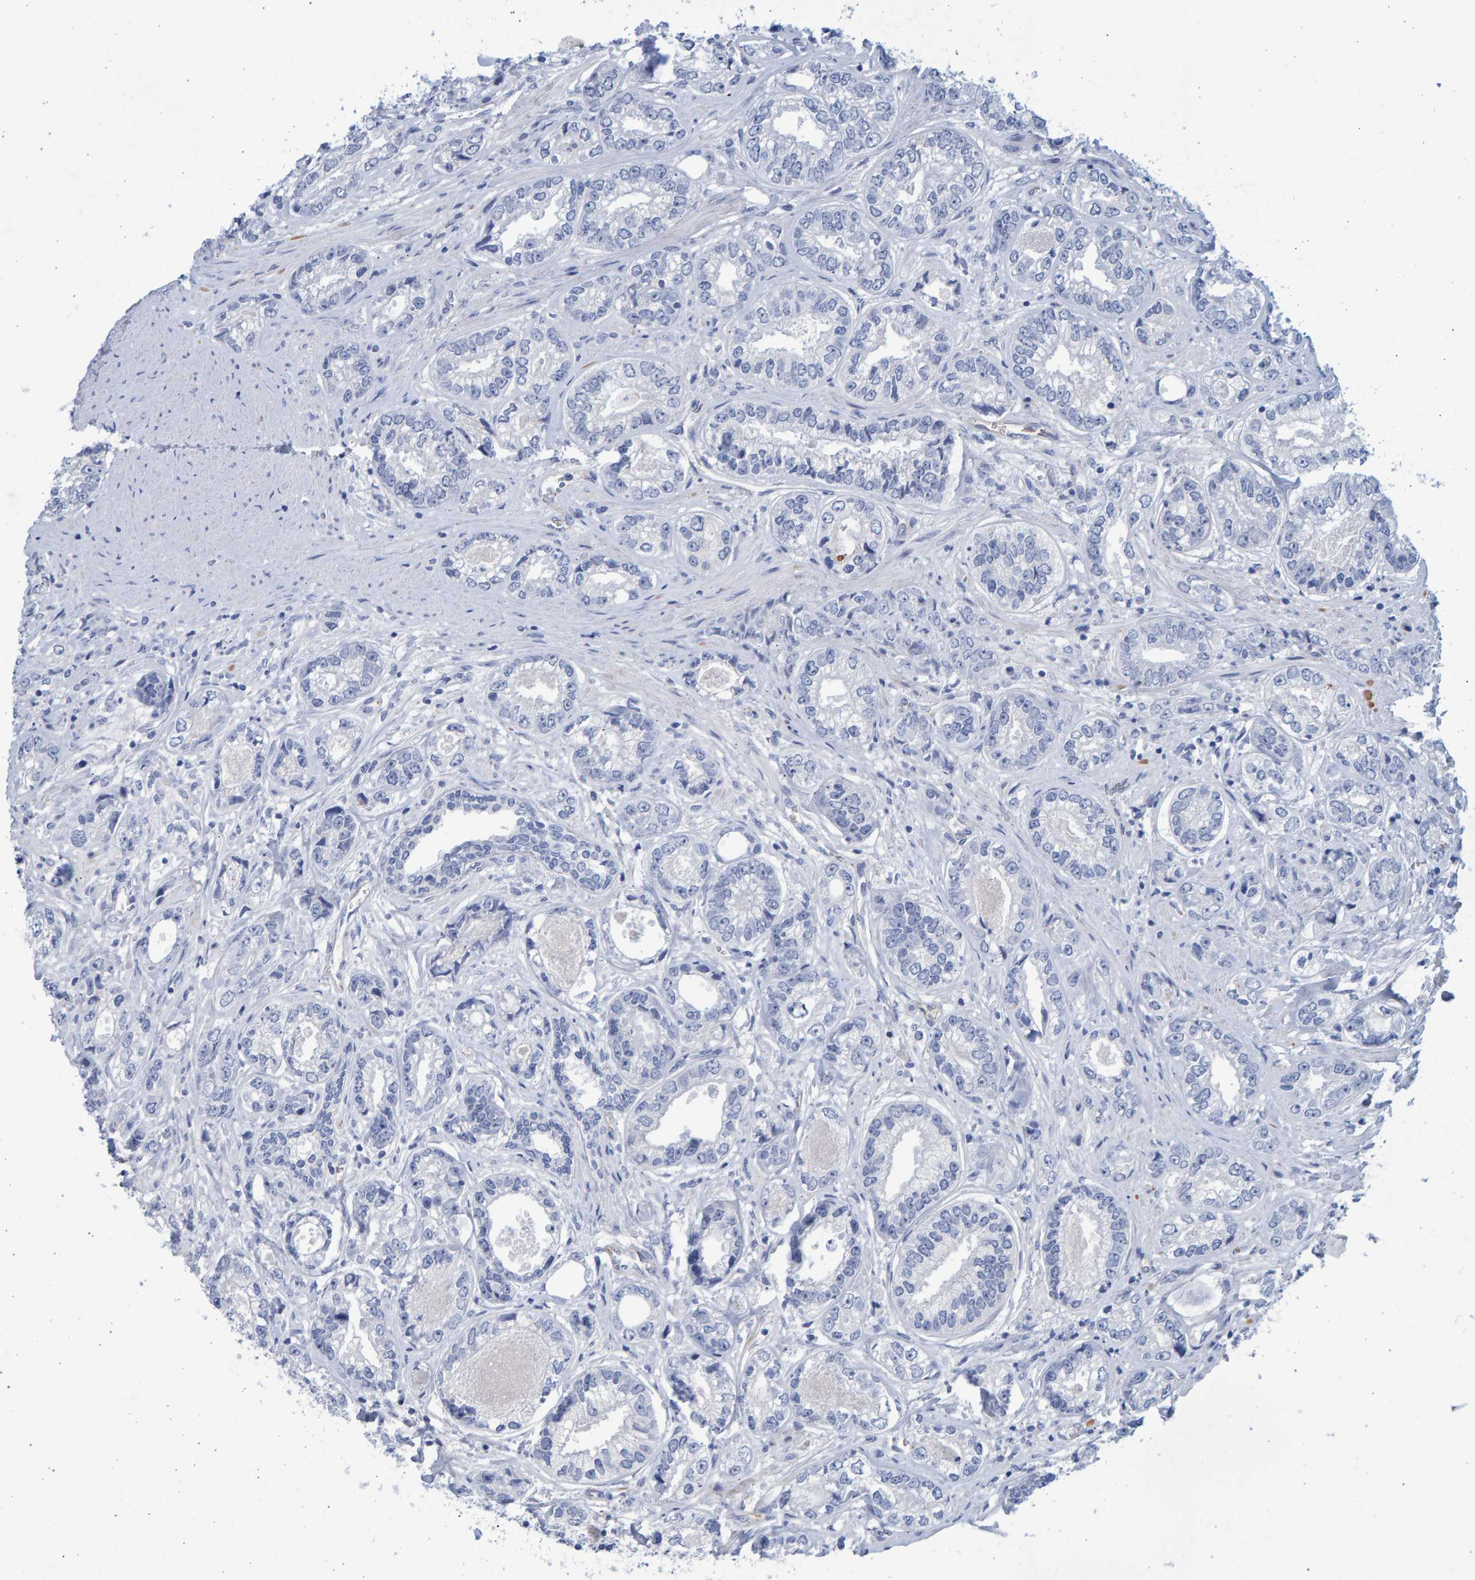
{"staining": {"intensity": "negative", "quantity": "none", "location": "none"}, "tissue": "prostate cancer", "cell_type": "Tumor cells", "image_type": "cancer", "snomed": [{"axis": "morphology", "description": "Adenocarcinoma, High grade"}, {"axis": "topography", "description": "Prostate"}], "caption": "Immunohistochemistry histopathology image of neoplastic tissue: high-grade adenocarcinoma (prostate) stained with DAB exhibits no significant protein positivity in tumor cells.", "gene": "SLC34A3", "patient": {"sex": "male", "age": 61}}